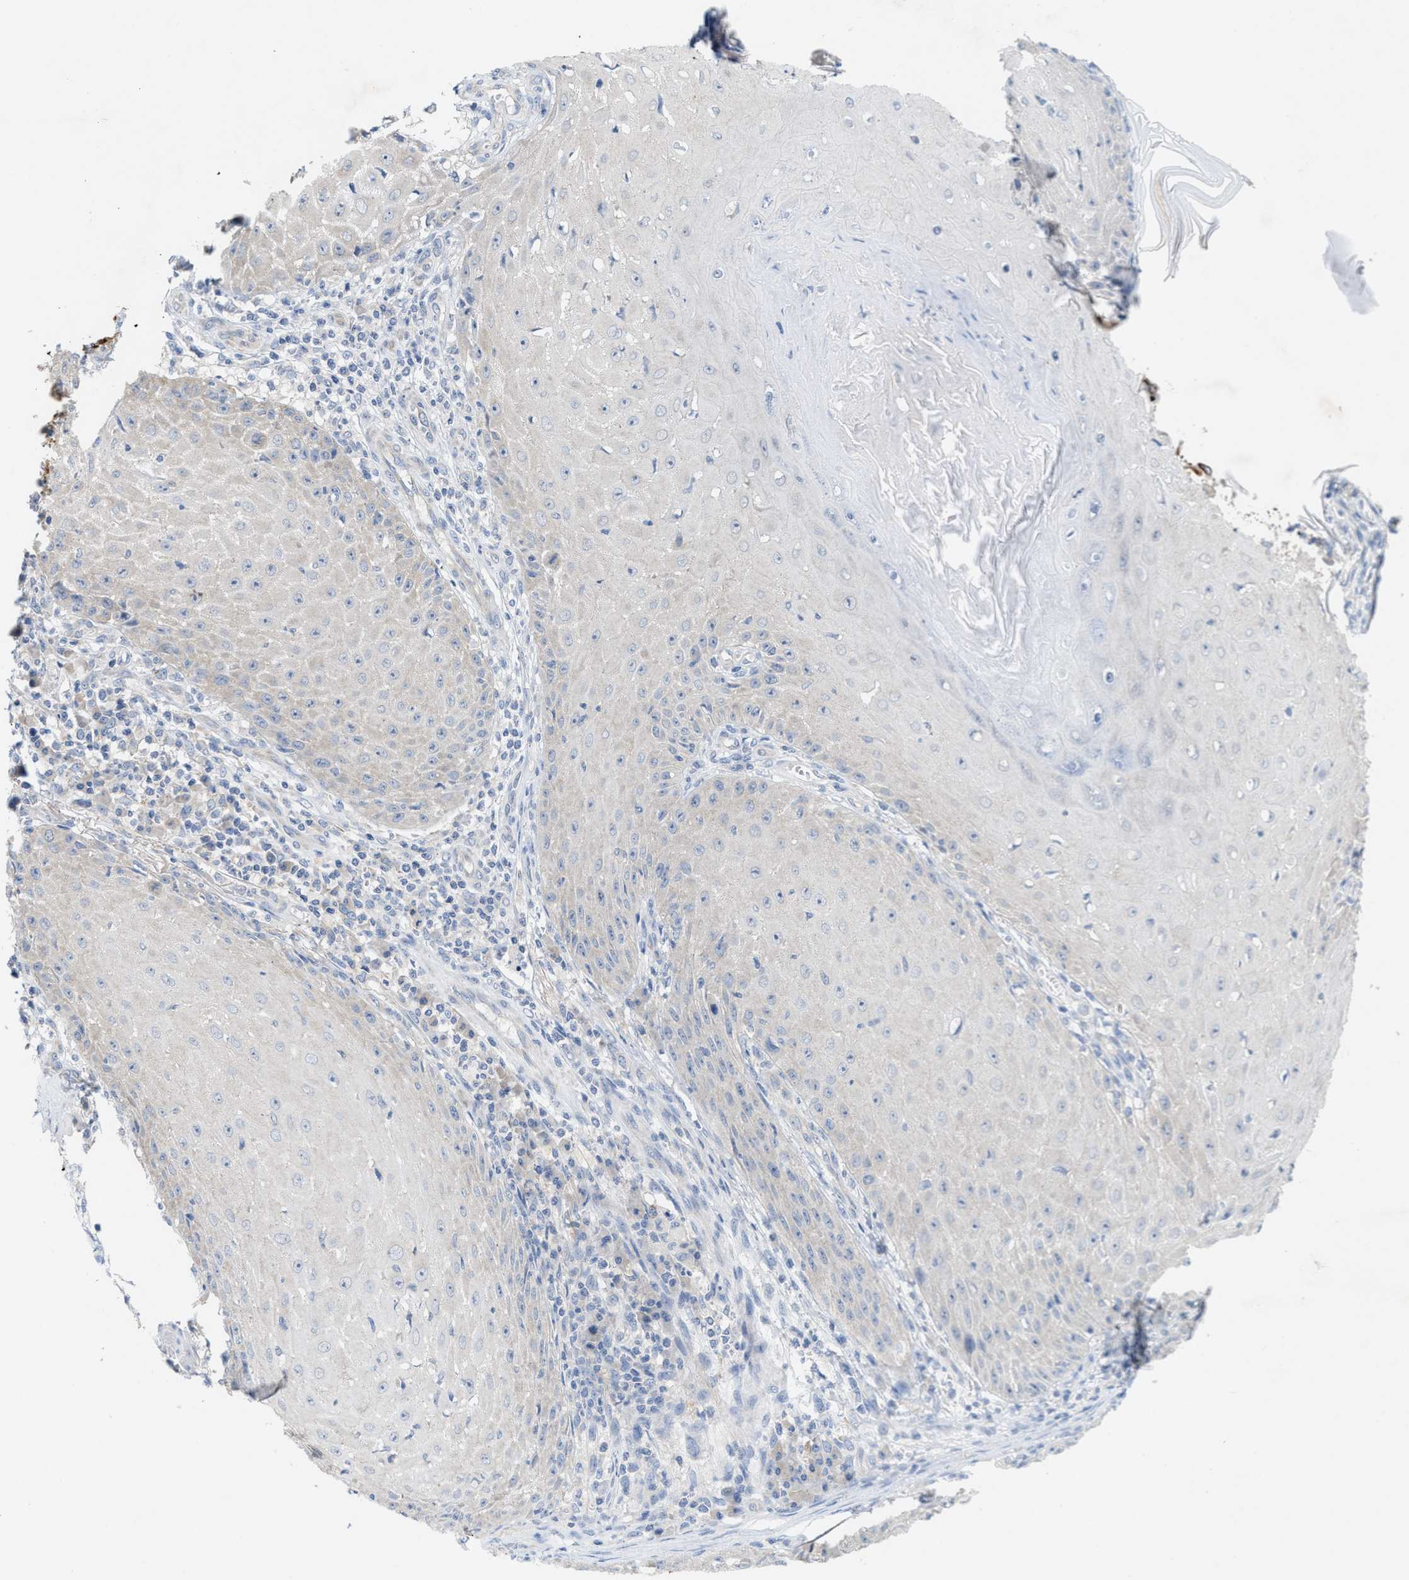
{"staining": {"intensity": "negative", "quantity": "none", "location": "none"}, "tissue": "skin cancer", "cell_type": "Tumor cells", "image_type": "cancer", "snomed": [{"axis": "morphology", "description": "Squamous cell carcinoma, NOS"}, {"axis": "topography", "description": "Skin"}], "caption": "Tumor cells show no significant expression in skin cancer (squamous cell carcinoma). (DAB (3,3'-diaminobenzidine) immunohistochemistry with hematoxylin counter stain).", "gene": "UBAP2", "patient": {"sex": "female", "age": 73}}